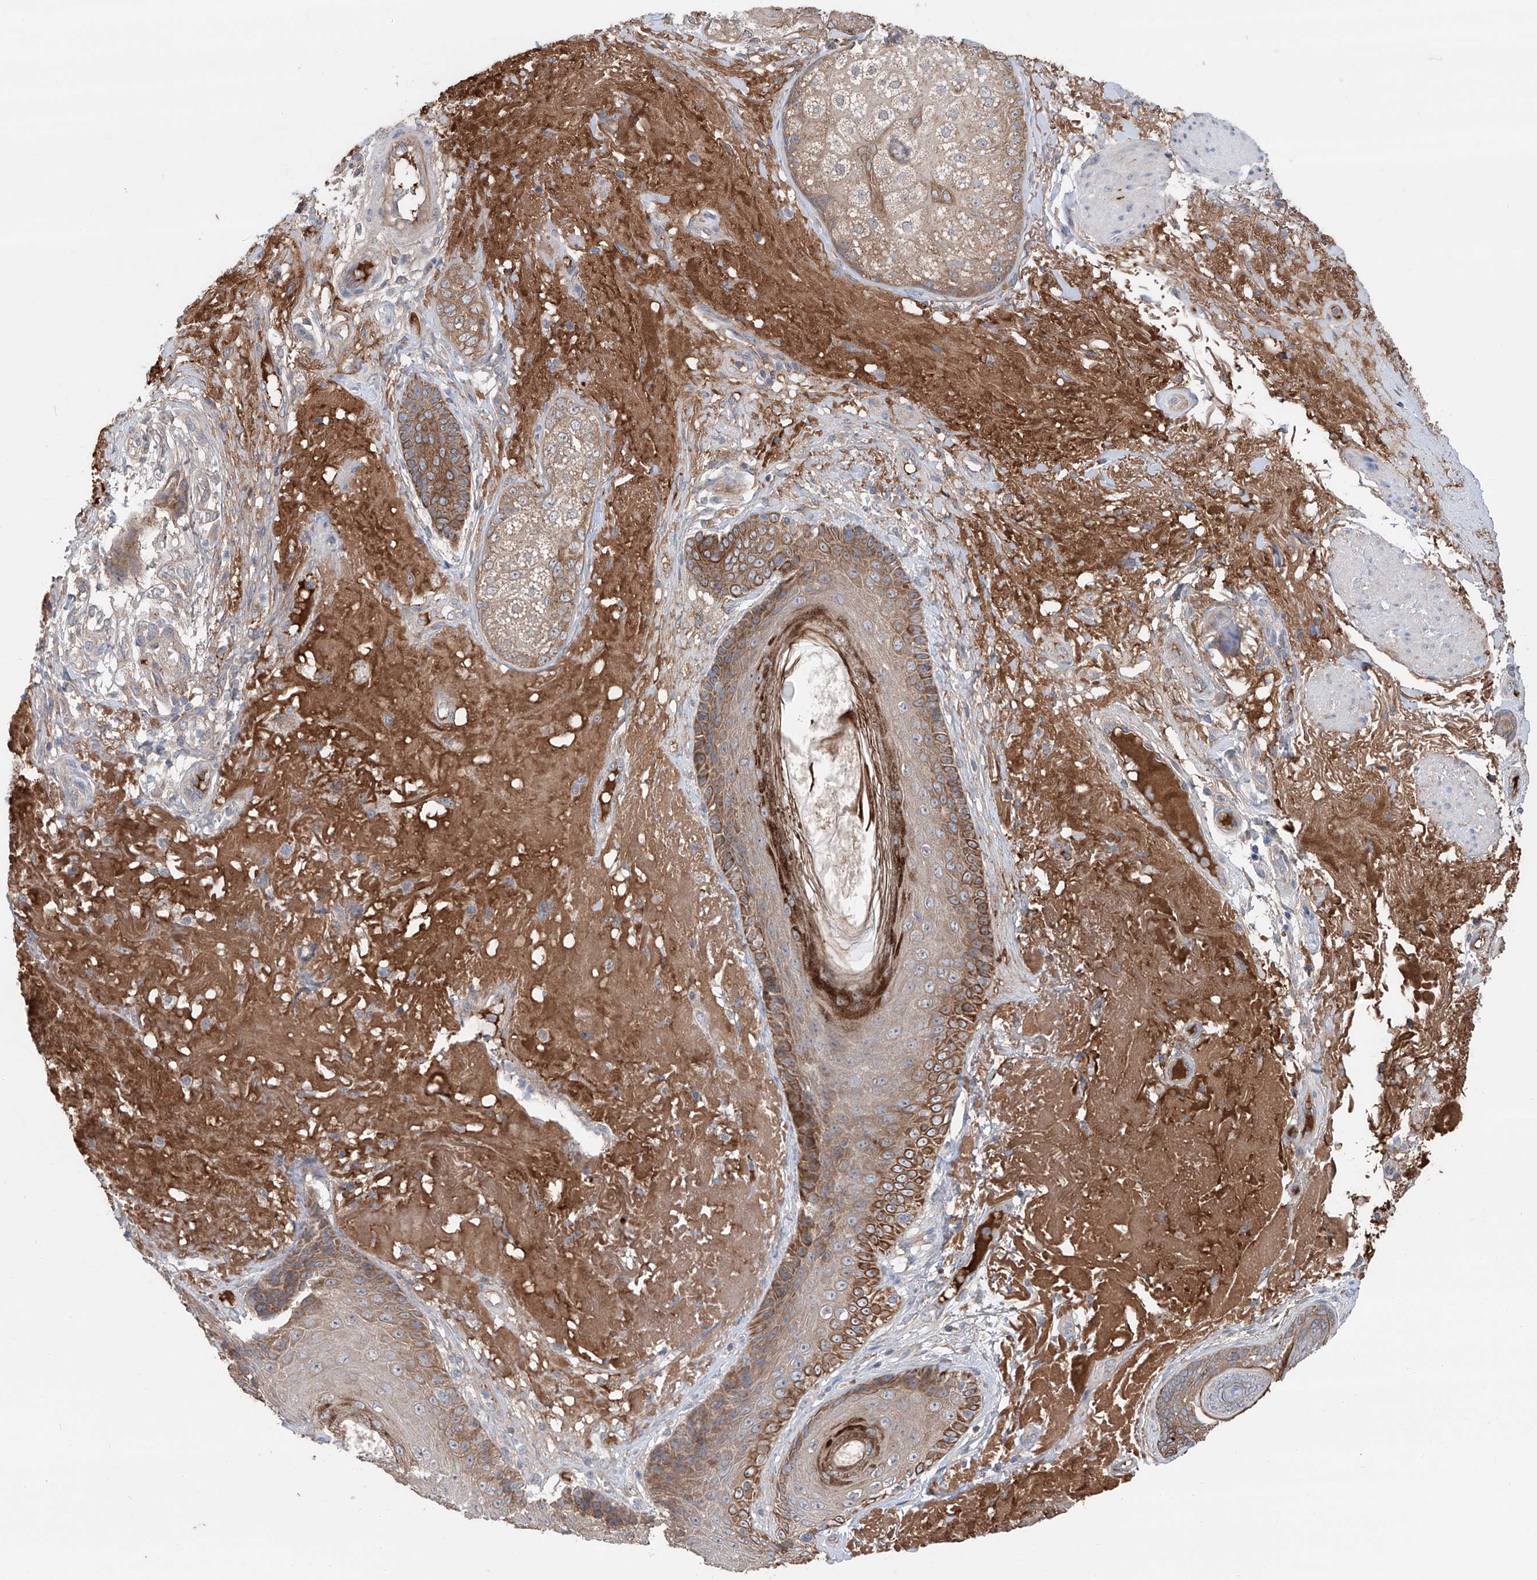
{"staining": {"intensity": "moderate", "quantity": ">75%", "location": "cytoplasmic/membranous"}, "tissue": "skin cancer", "cell_type": "Tumor cells", "image_type": "cancer", "snomed": [{"axis": "morphology", "description": "Squamous cell carcinoma, NOS"}, {"axis": "topography", "description": "Skin"}], "caption": "Protein staining of squamous cell carcinoma (skin) tissue demonstrates moderate cytoplasmic/membranous positivity in about >75% of tumor cells. Ihc stains the protein of interest in brown and the nuclei are stained blue.", "gene": "SIX4", "patient": {"sex": "female", "age": 88}}